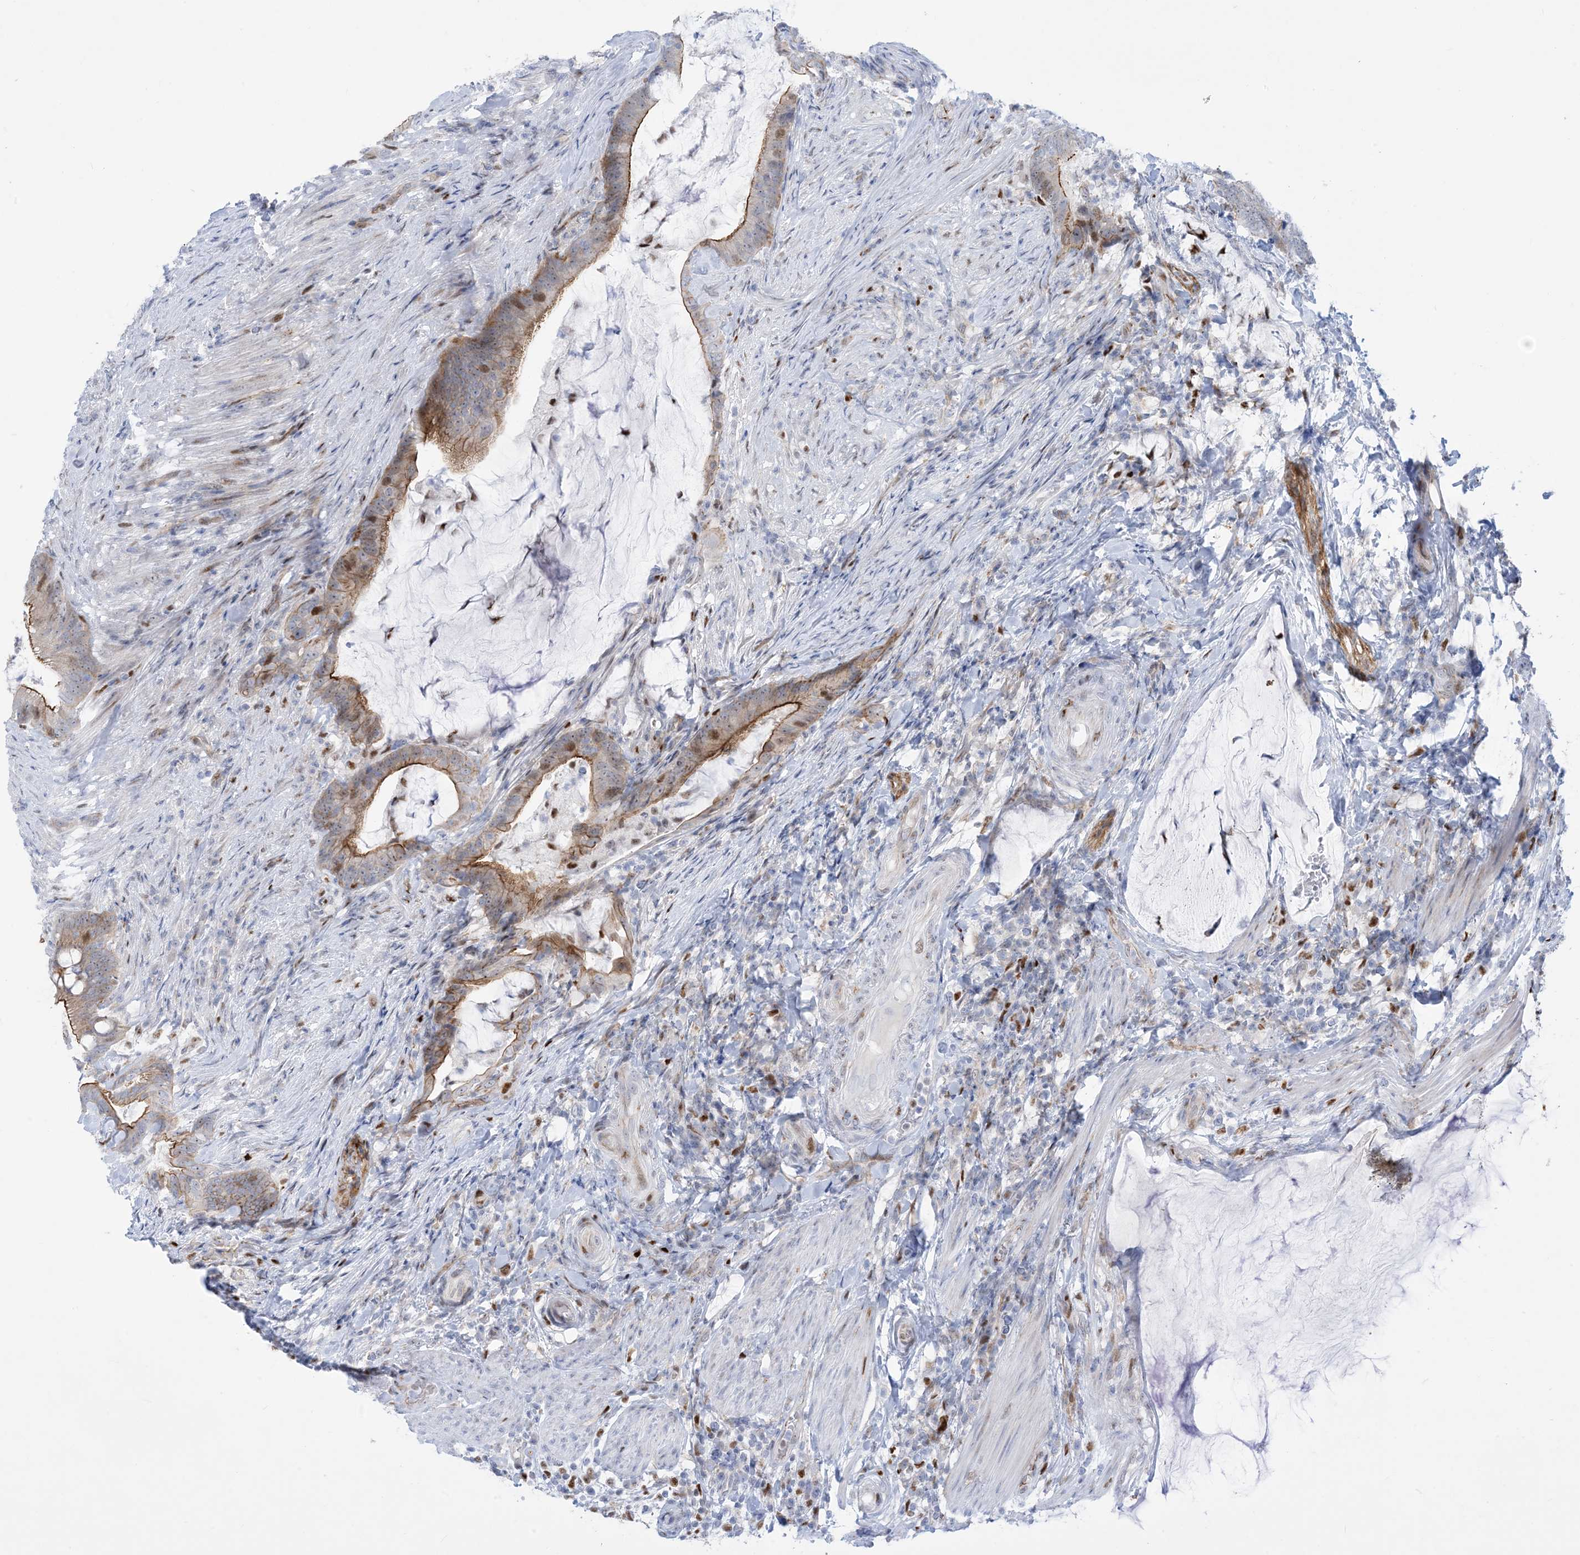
{"staining": {"intensity": "moderate", "quantity": ">75%", "location": "cytoplasmic/membranous,nuclear"}, "tissue": "colorectal cancer", "cell_type": "Tumor cells", "image_type": "cancer", "snomed": [{"axis": "morphology", "description": "Adenocarcinoma, NOS"}, {"axis": "topography", "description": "Colon"}], "caption": "Approximately >75% of tumor cells in human colorectal adenocarcinoma display moderate cytoplasmic/membranous and nuclear protein staining as visualized by brown immunohistochemical staining.", "gene": "MARS2", "patient": {"sex": "female", "age": 66}}